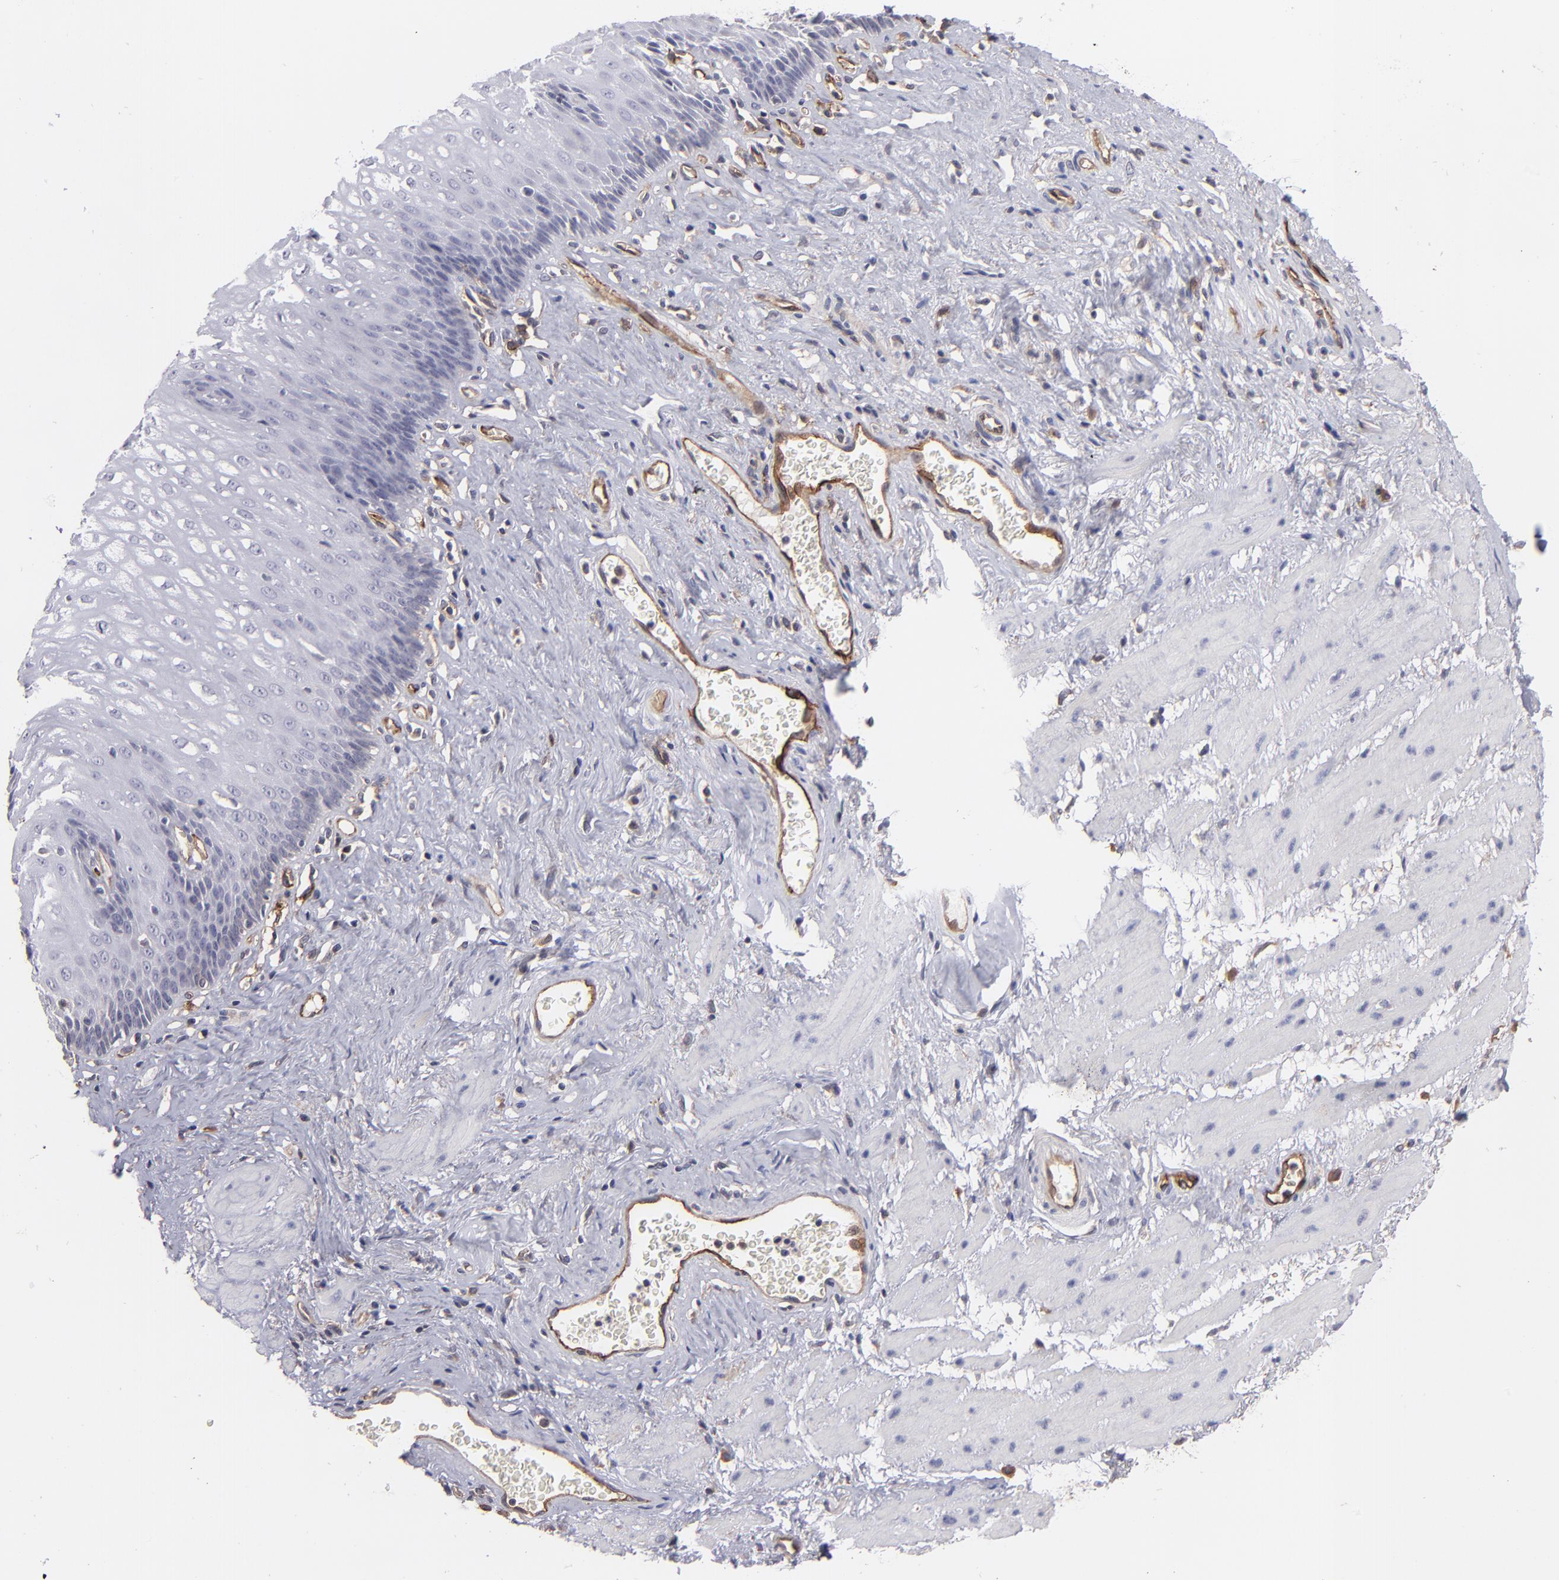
{"staining": {"intensity": "negative", "quantity": "none", "location": "none"}, "tissue": "esophagus", "cell_type": "Squamous epithelial cells", "image_type": "normal", "snomed": [{"axis": "morphology", "description": "Normal tissue, NOS"}, {"axis": "topography", "description": "Esophagus"}], "caption": "This micrograph is of benign esophagus stained with immunohistochemistry to label a protein in brown with the nuclei are counter-stained blue. There is no staining in squamous epithelial cells. The staining was performed using DAB (3,3'-diaminobenzidine) to visualize the protein expression in brown, while the nuclei were stained in blue with hematoxylin (Magnification: 20x).", "gene": "ICAM1", "patient": {"sex": "female", "age": 70}}